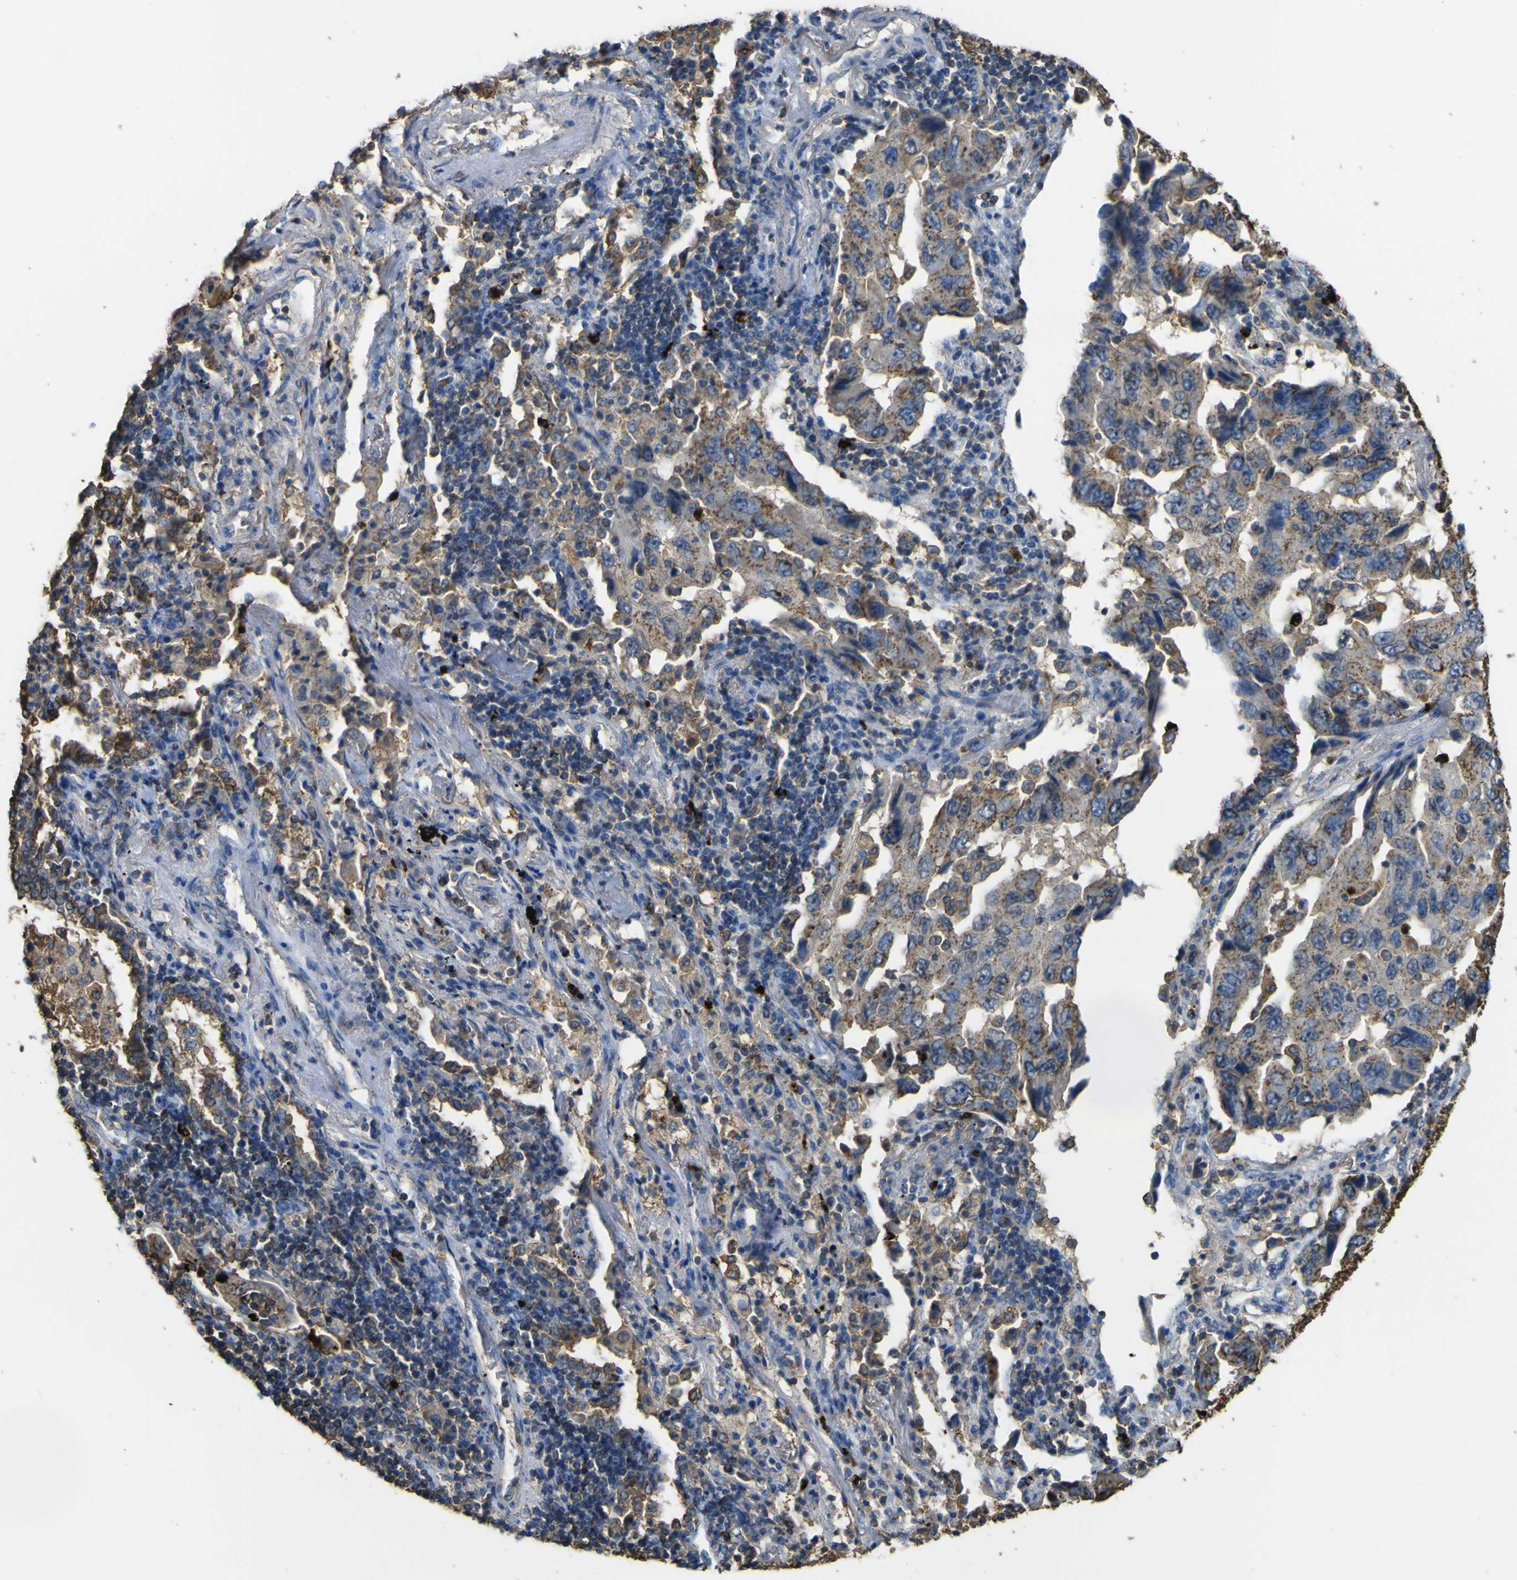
{"staining": {"intensity": "moderate", "quantity": ">75%", "location": "cytoplasmic/membranous"}, "tissue": "lung cancer", "cell_type": "Tumor cells", "image_type": "cancer", "snomed": [{"axis": "morphology", "description": "Adenocarcinoma, NOS"}, {"axis": "topography", "description": "Lung"}], "caption": "A medium amount of moderate cytoplasmic/membranous staining is identified in about >75% of tumor cells in lung cancer tissue. (Stains: DAB (3,3'-diaminobenzidine) in brown, nuclei in blue, Microscopy: brightfield microscopy at high magnification).", "gene": "ACSL3", "patient": {"sex": "female", "age": 65}}